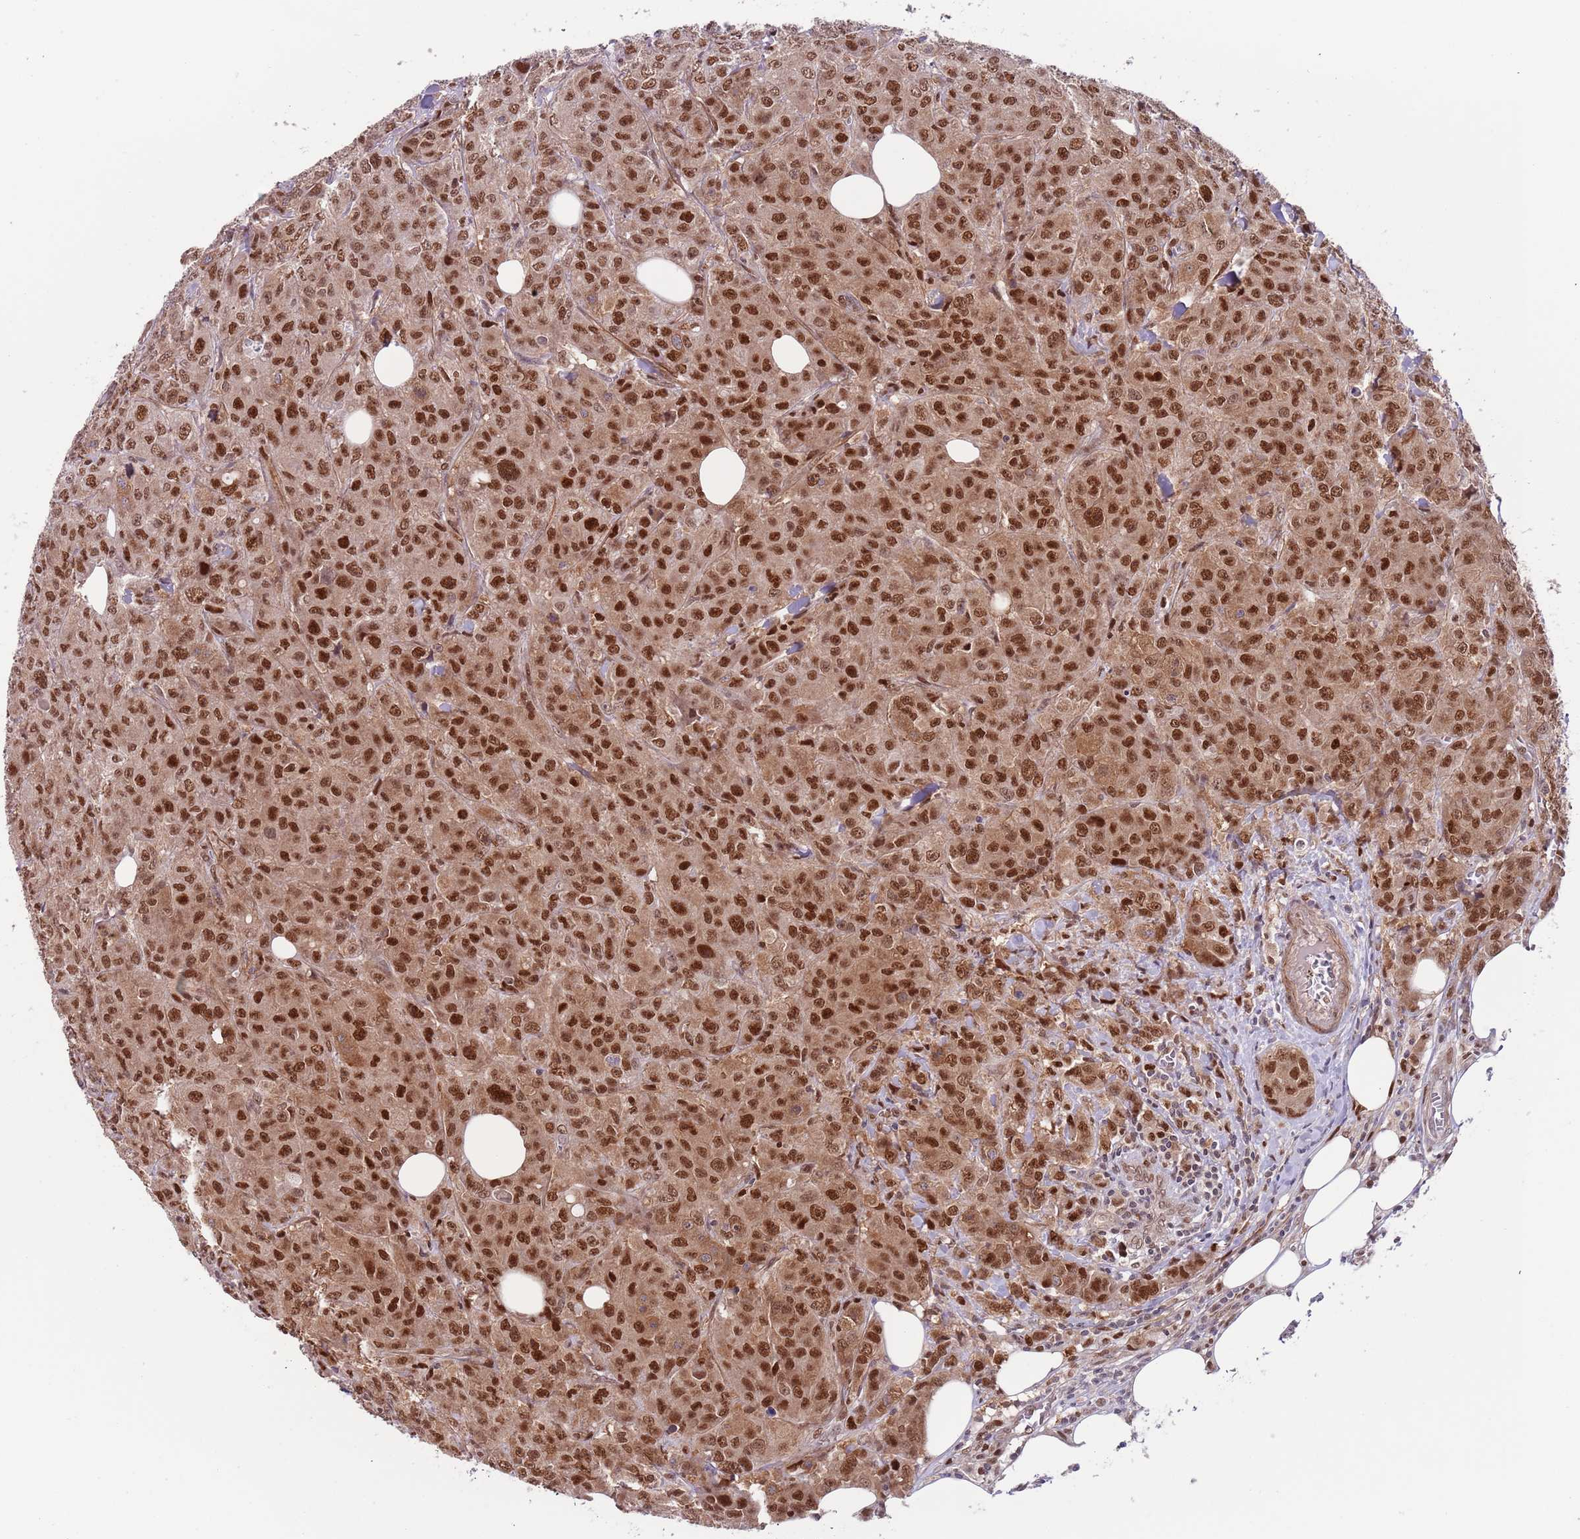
{"staining": {"intensity": "moderate", "quantity": ">75%", "location": "cytoplasmic/membranous,nuclear"}, "tissue": "breast cancer", "cell_type": "Tumor cells", "image_type": "cancer", "snomed": [{"axis": "morphology", "description": "Duct carcinoma"}, {"axis": "topography", "description": "Breast"}], "caption": "Invasive ductal carcinoma (breast) stained with a protein marker demonstrates moderate staining in tumor cells.", "gene": "RMND5B", "patient": {"sex": "female", "age": 43}}